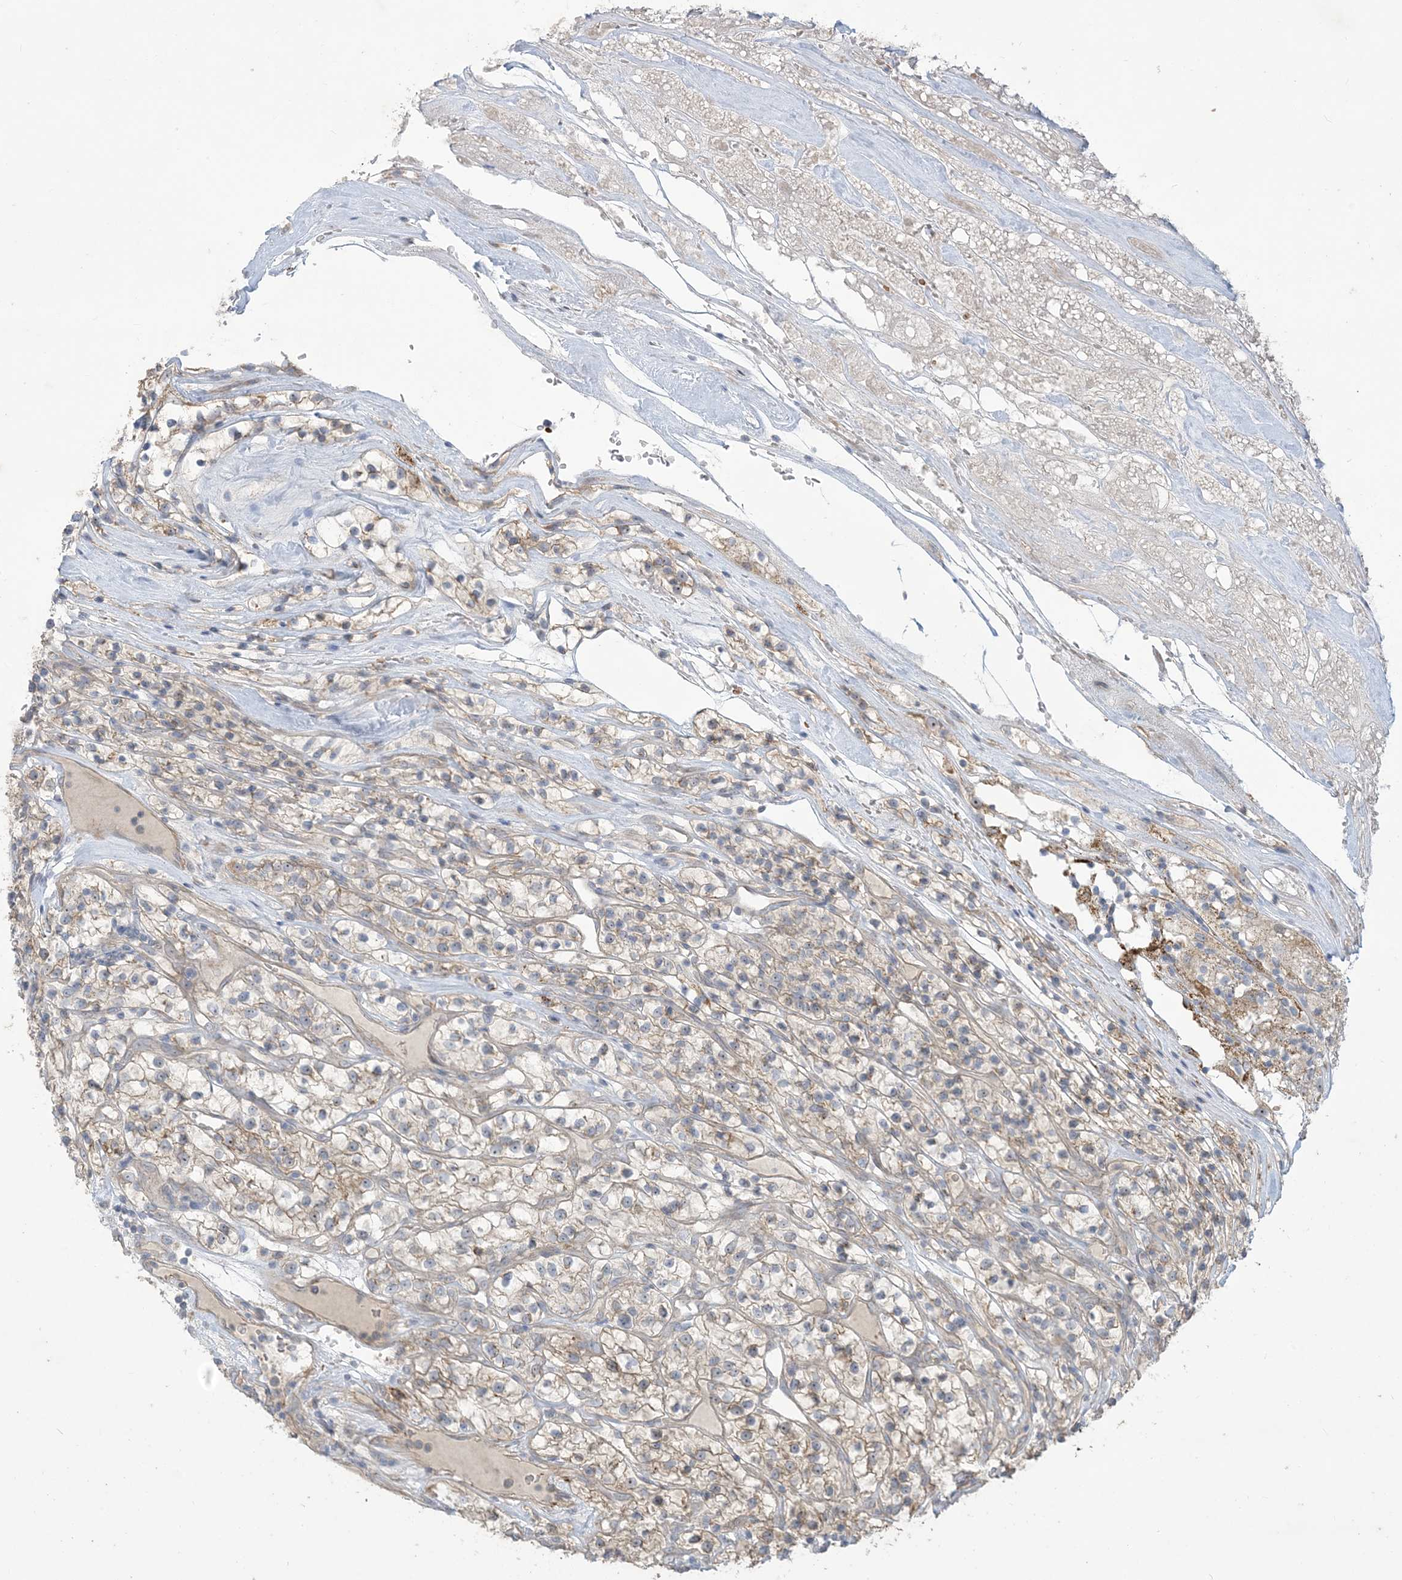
{"staining": {"intensity": "weak", "quantity": "<25%", "location": "cytoplasmic/membranous"}, "tissue": "renal cancer", "cell_type": "Tumor cells", "image_type": "cancer", "snomed": [{"axis": "morphology", "description": "Adenocarcinoma, NOS"}, {"axis": "topography", "description": "Kidney"}], "caption": "IHC of human renal cancer (adenocarcinoma) demonstrates no staining in tumor cells.", "gene": "KLHL18", "patient": {"sex": "female", "age": 57}}